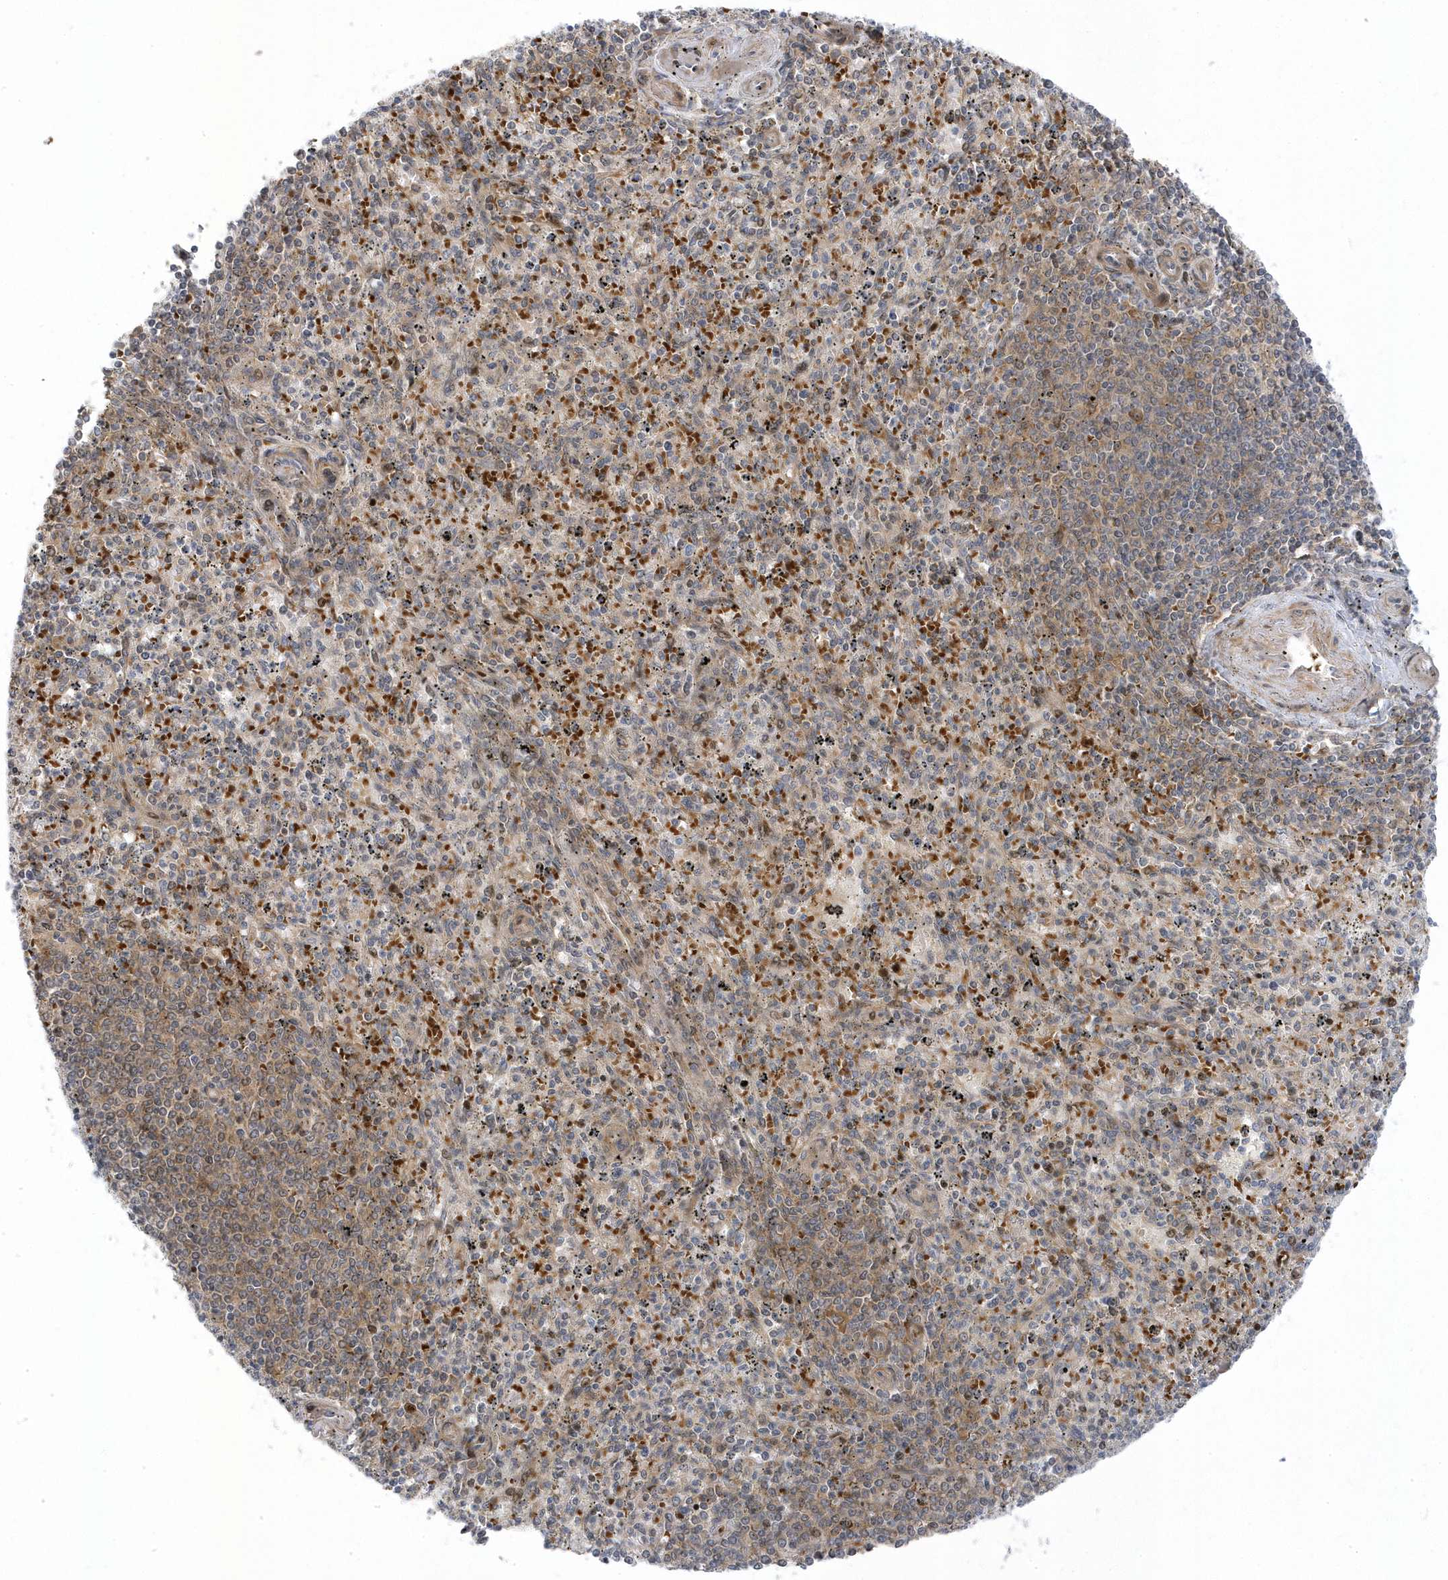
{"staining": {"intensity": "weak", "quantity": "<25%", "location": "cytoplasmic/membranous"}, "tissue": "spleen", "cell_type": "Cells in red pulp", "image_type": "normal", "snomed": [{"axis": "morphology", "description": "Normal tissue, NOS"}, {"axis": "topography", "description": "Spleen"}], "caption": "Immunohistochemistry image of benign spleen: spleen stained with DAB shows no significant protein staining in cells in red pulp. (DAB immunohistochemistry, high magnification).", "gene": "MAP7D3", "patient": {"sex": "male", "age": 72}}